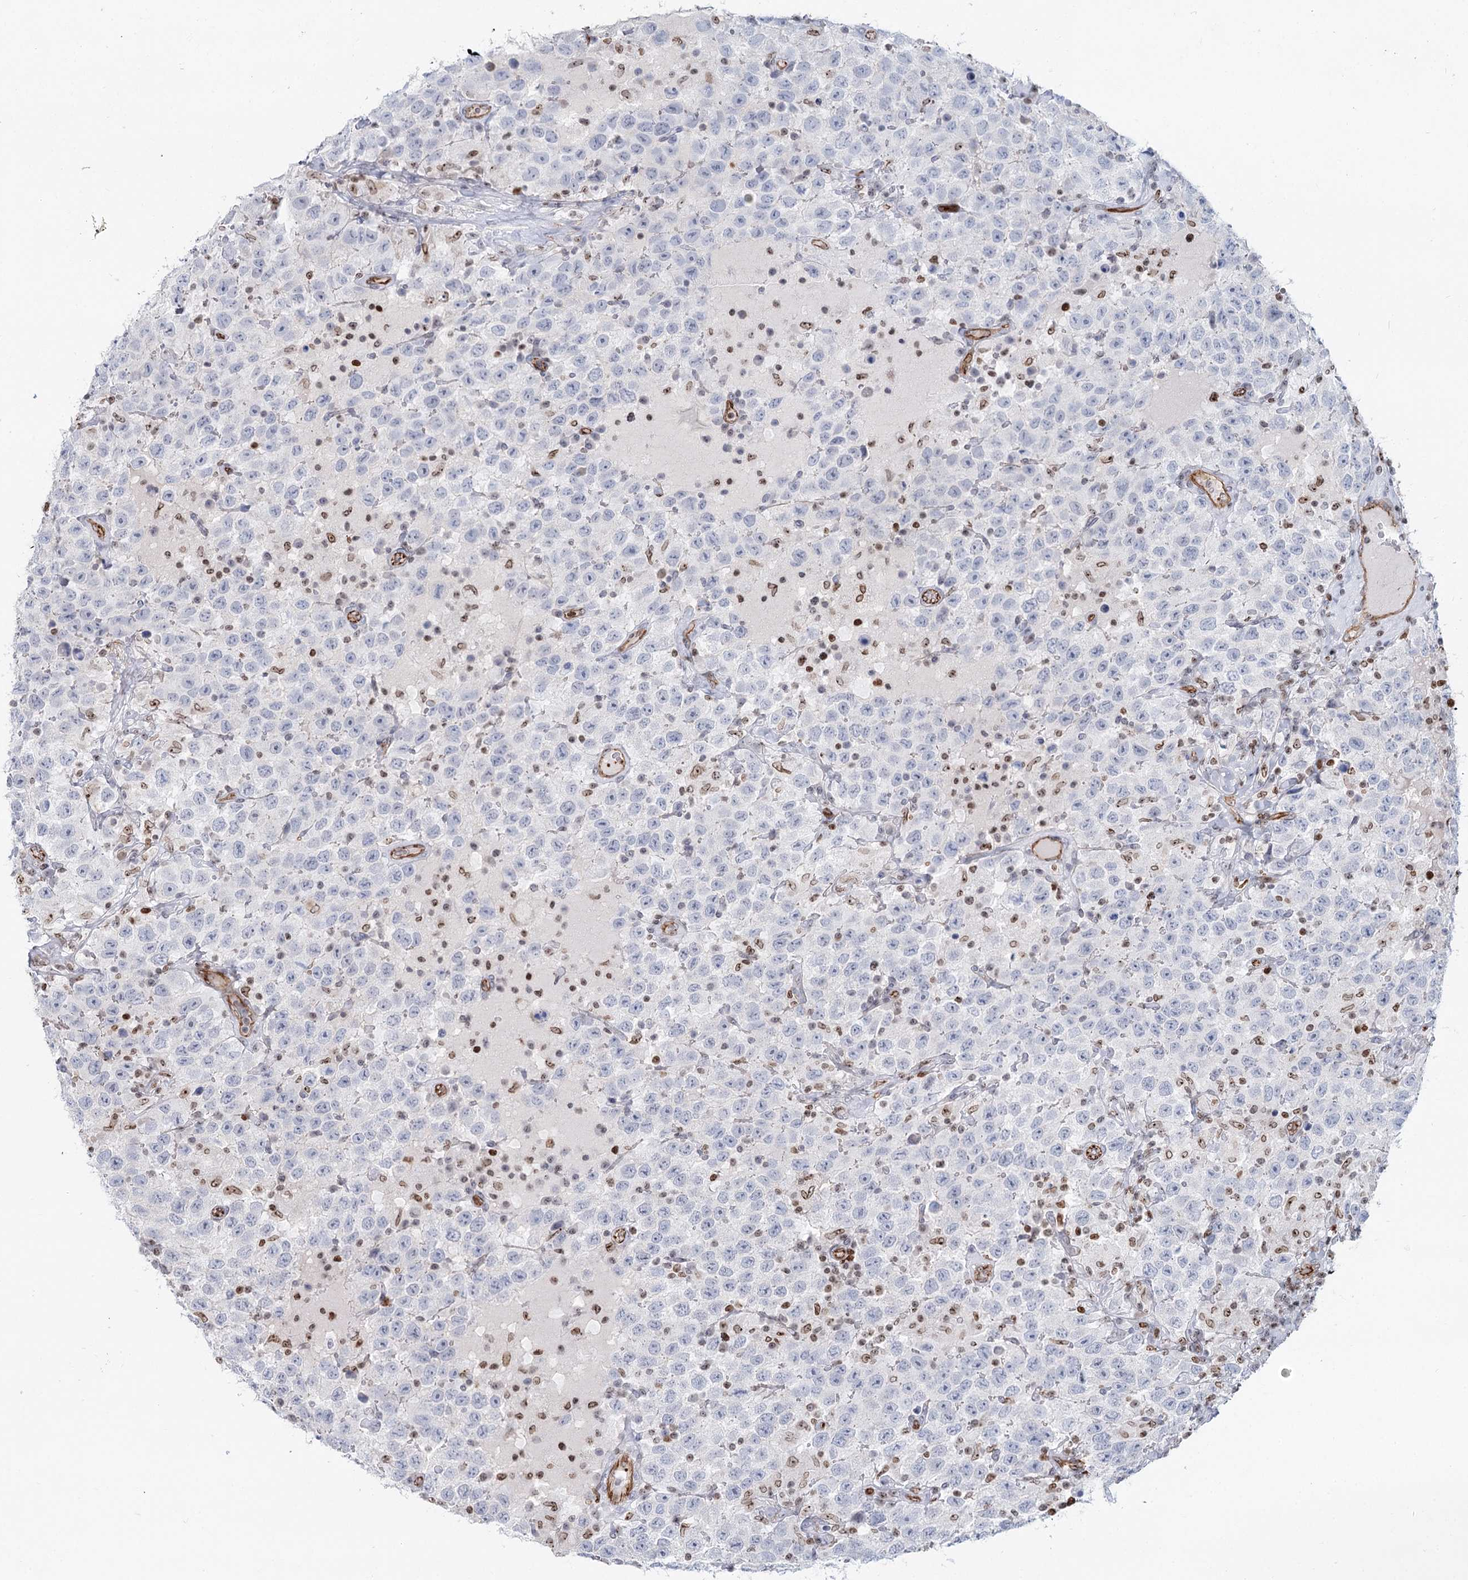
{"staining": {"intensity": "negative", "quantity": "none", "location": "none"}, "tissue": "testis cancer", "cell_type": "Tumor cells", "image_type": "cancer", "snomed": [{"axis": "morphology", "description": "Seminoma, NOS"}, {"axis": "topography", "description": "Testis"}], "caption": "Testis seminoma was stained to show a protein in brown. There is no significant staining in tumor cells.", "gene": "ZFYVE28", "patient": {"sex": "male", "age": 41}}